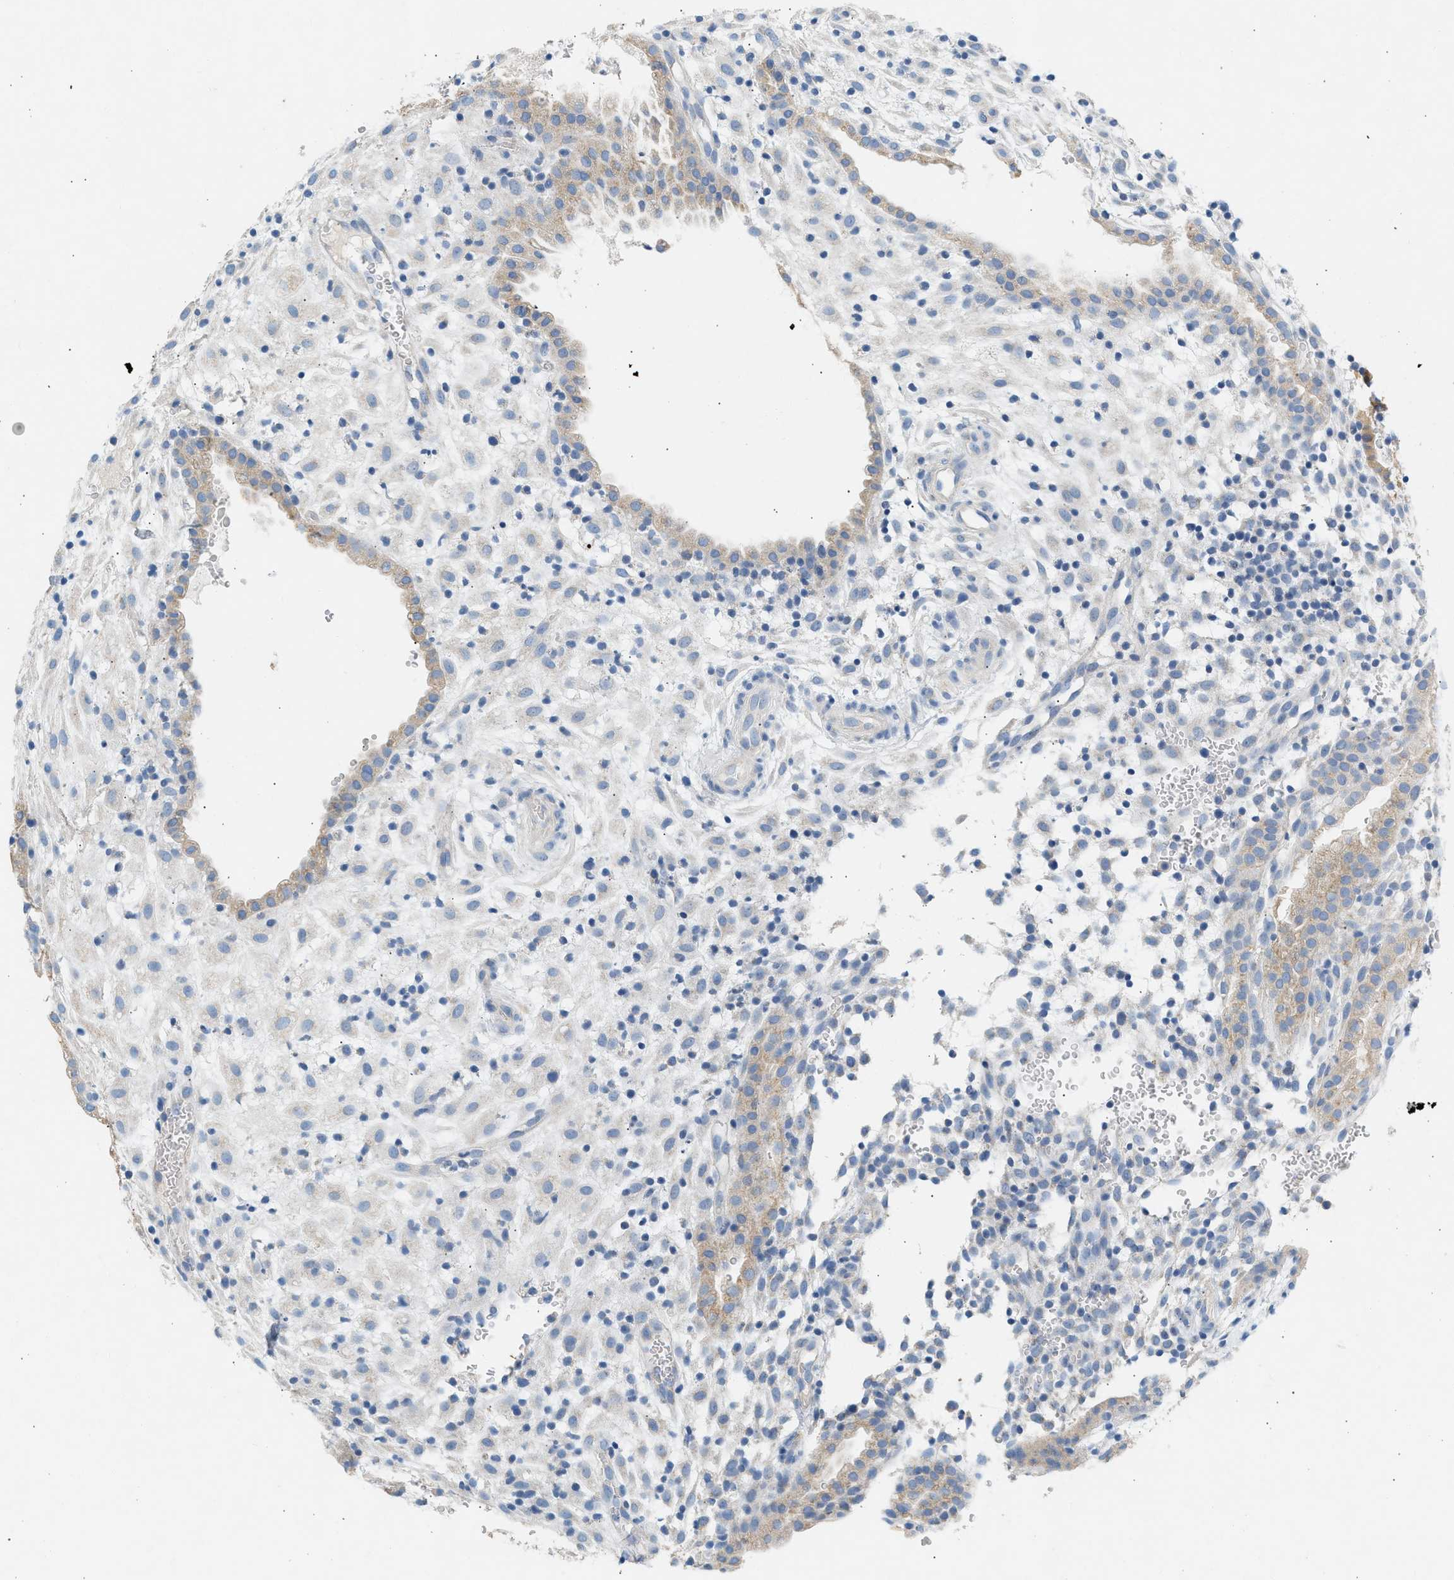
{"staining": {"intensity": "negative", "quantity": "none", "location": "none"}, "tissue": "placenta", "cell_type": "Decidual cells", "image_type": "normal", "snomed": [{"axis": "morphology", "description": "Normal tissue, NOS"}, {"axis": "topography", "description": "Placenta"}], "caption": "Decidual cells show no significant protein positivity in normal placenta. Nuclei are stained in blue.", "gene": "NDUFS8", "patient": {"sex": "female", "age": 18}}